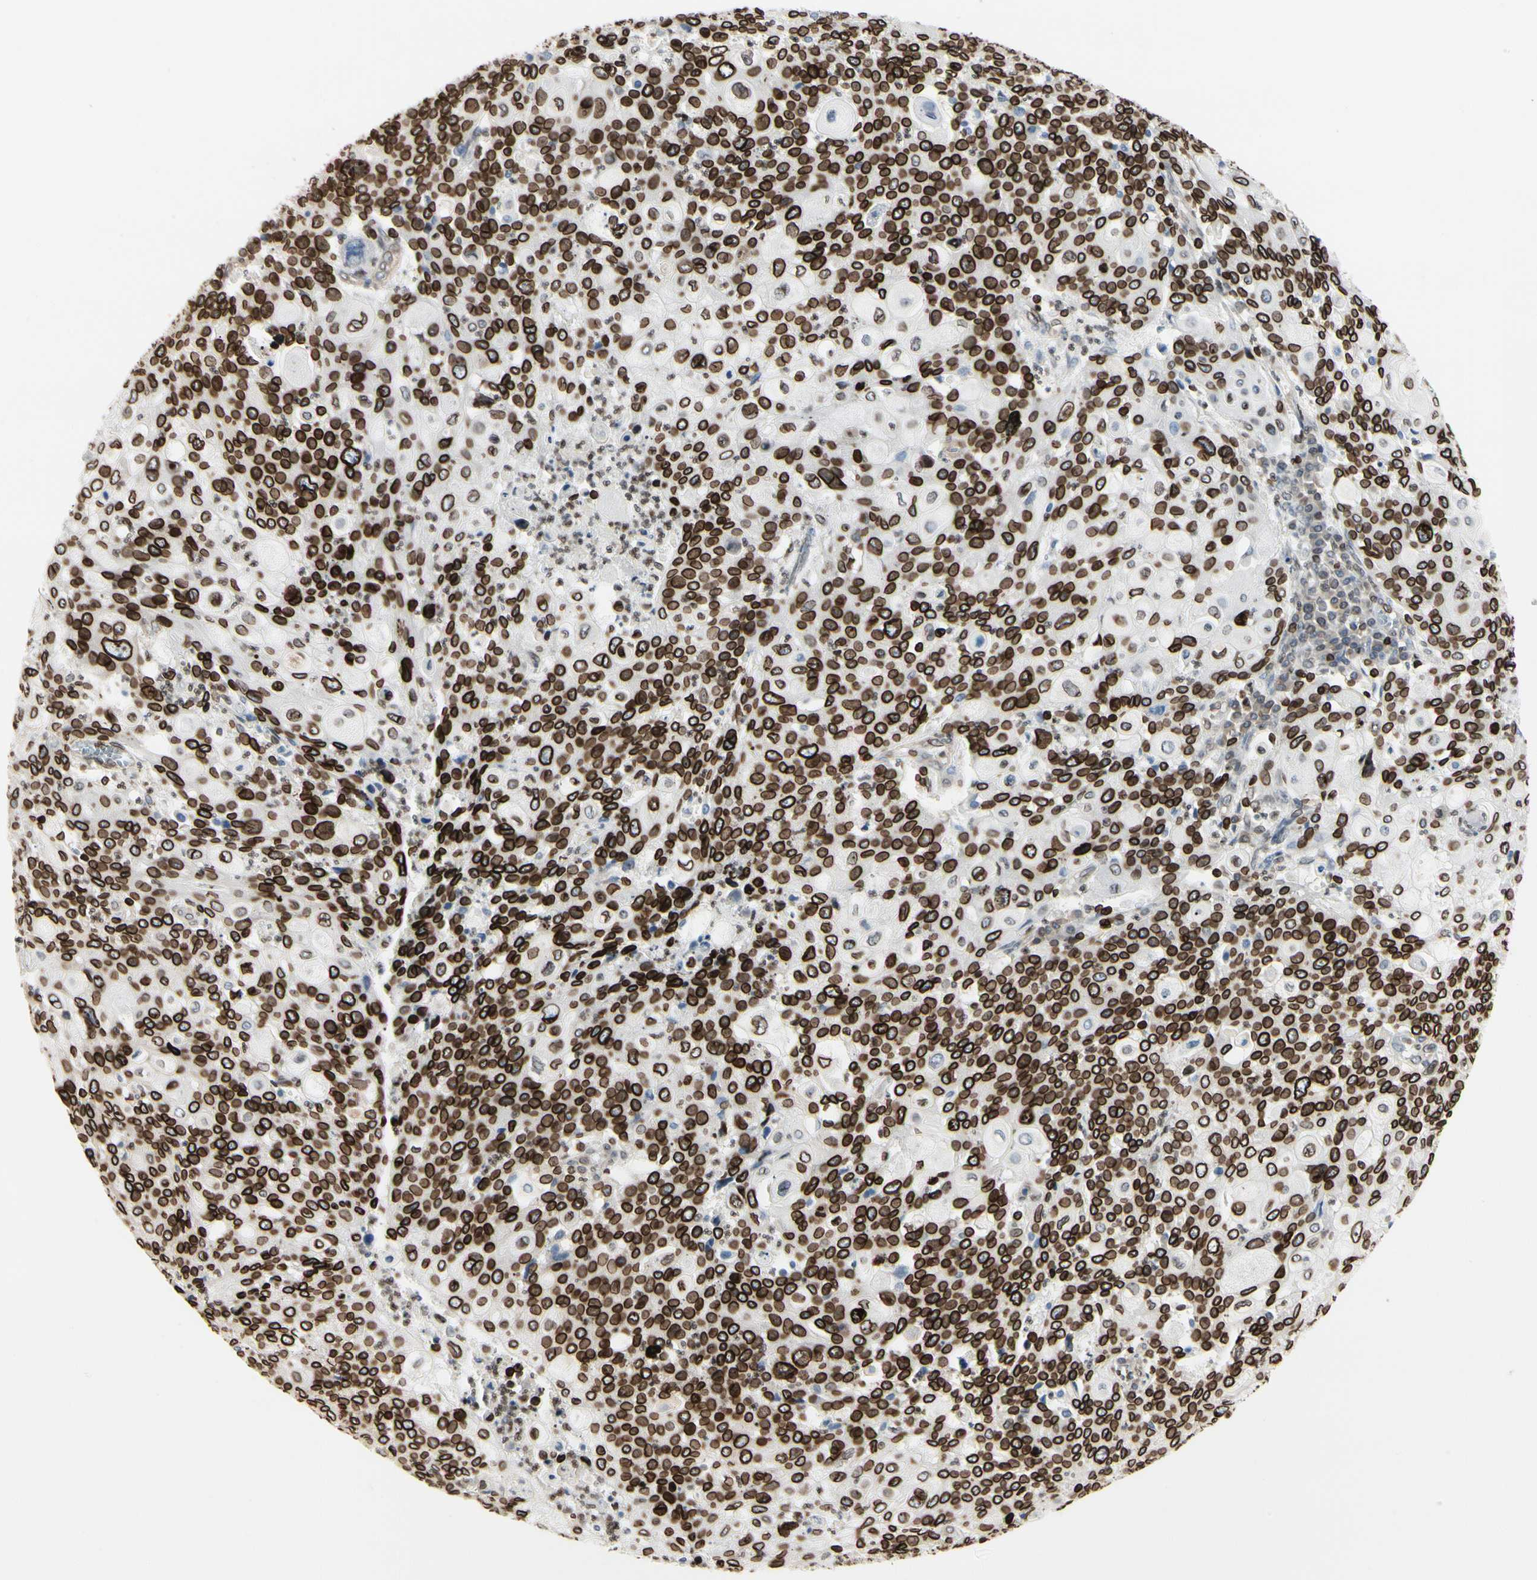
{"staining": {"intensity": "strong", "quantity": ">75%", "location": "cytoplasmic/membranous,nuclear"}, "tissue": "cervical cancer", "cell_type": "Tumor cells", "image_type": "cancer", "snomed": [{"axis": "morphology", "description": "Squamous cell carcinoma, NOS"}, {"axis": "topography", "description": "Cervix"}], "caption": "Immunohistochemical staining of cervical cancer reveals high levels of strong cytoplasmic/membranous and nuclear protein positivity in about >75% of tumor cells.", "gene": "TMPO", "patient": {"sex": "female", "age": 40}}